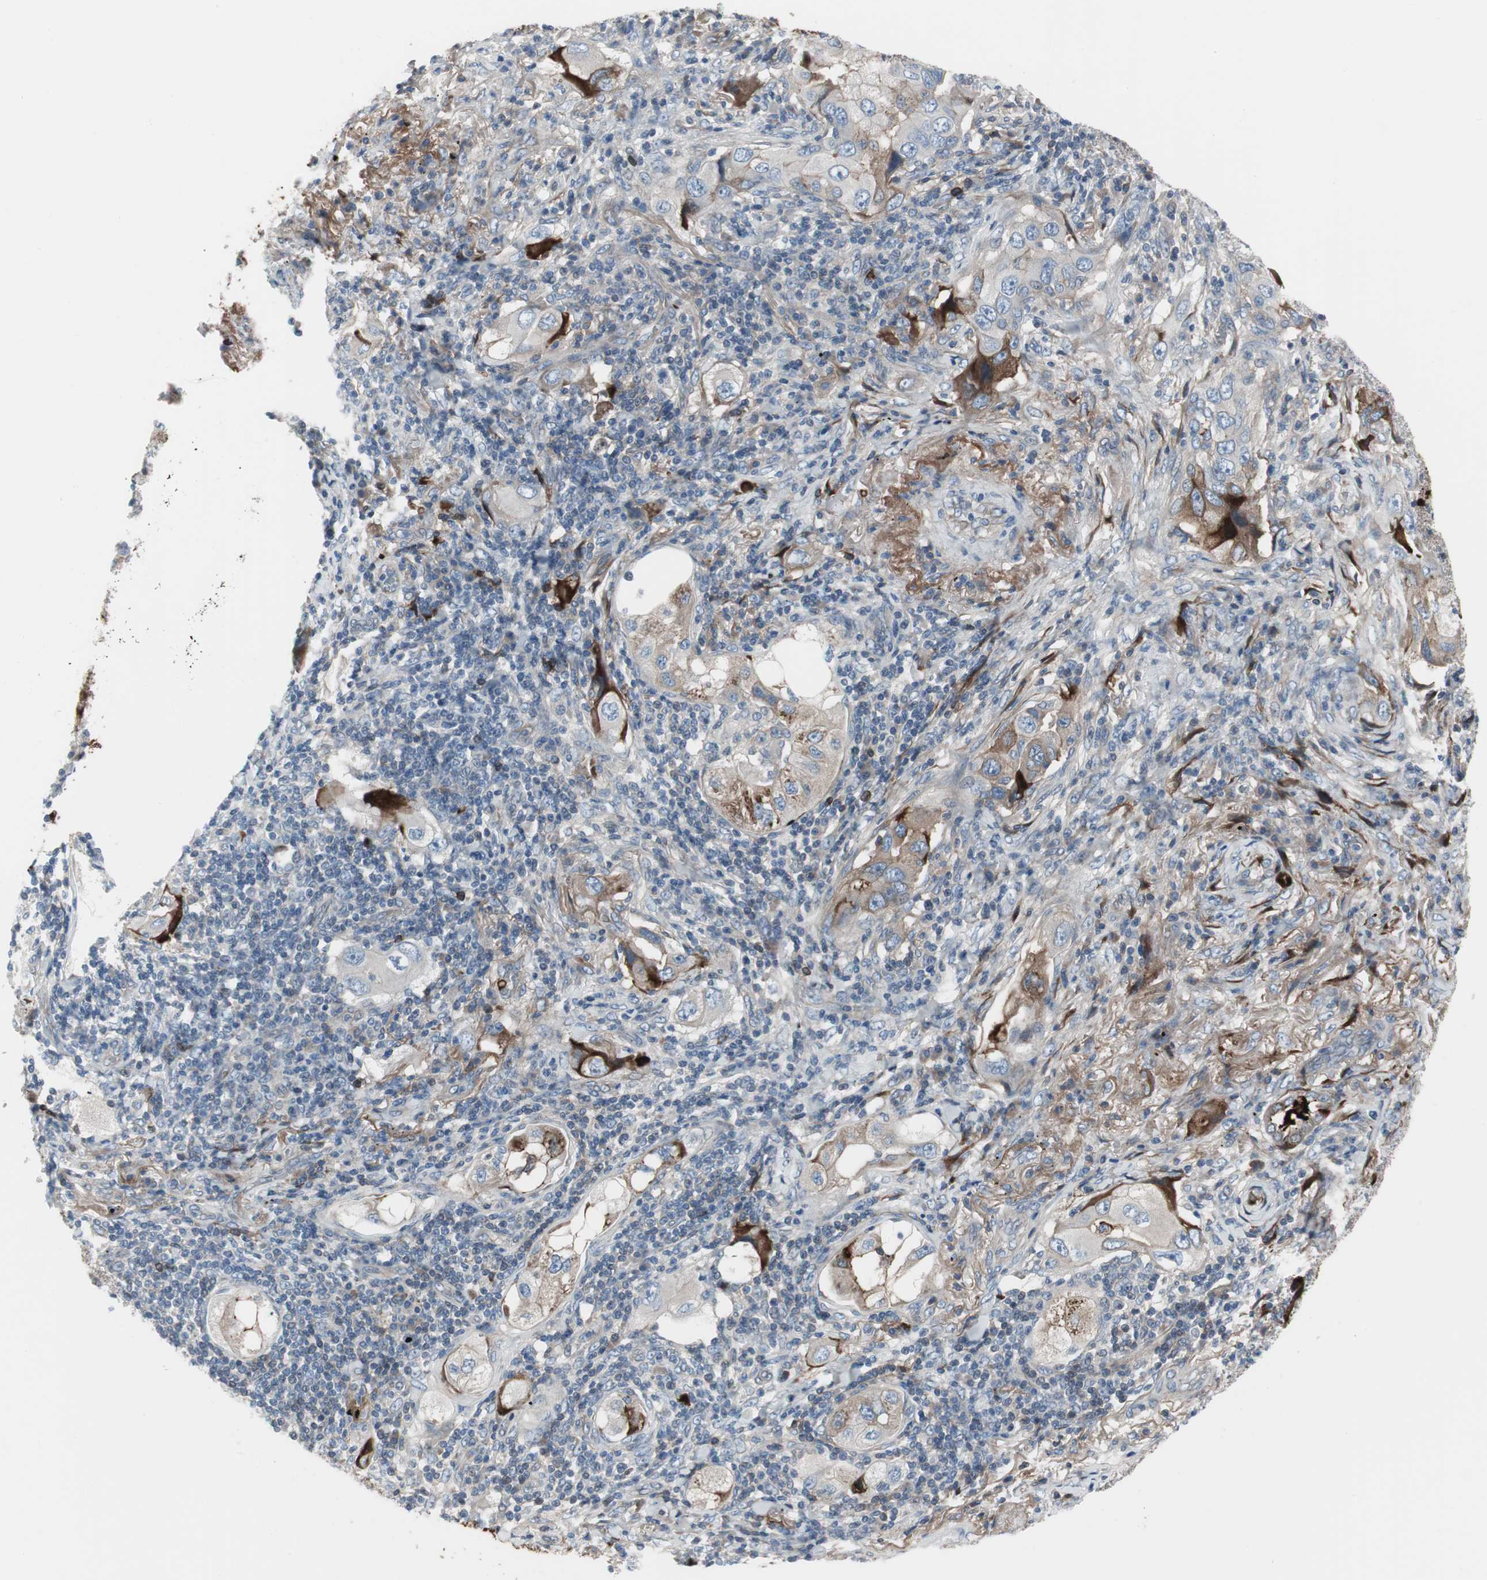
{"staining": {"intensity": "strong", "quantity": "<25%", "location": "cytoplasmic/membranous"}, "tissue": "lung cancer", "cell_type": "Tumor cells", "image_type": "cancer", "snomed": [{"axis": "morphology", "description": "Adenocarcinoma, NOS"}, {"axis": "topography", "description": "Lung"}], "caption": "Immunohistochemistry (IHC) of human lung adenocarcinoma shows medium levels of strong cytoplasmic/membranous staining in about <25% of tumor cells. (DAB IHC, brown staining for protein, blue staining for nuclei).", "gene": "PIGR", "patient": {"sex": "female", "age": 65}}